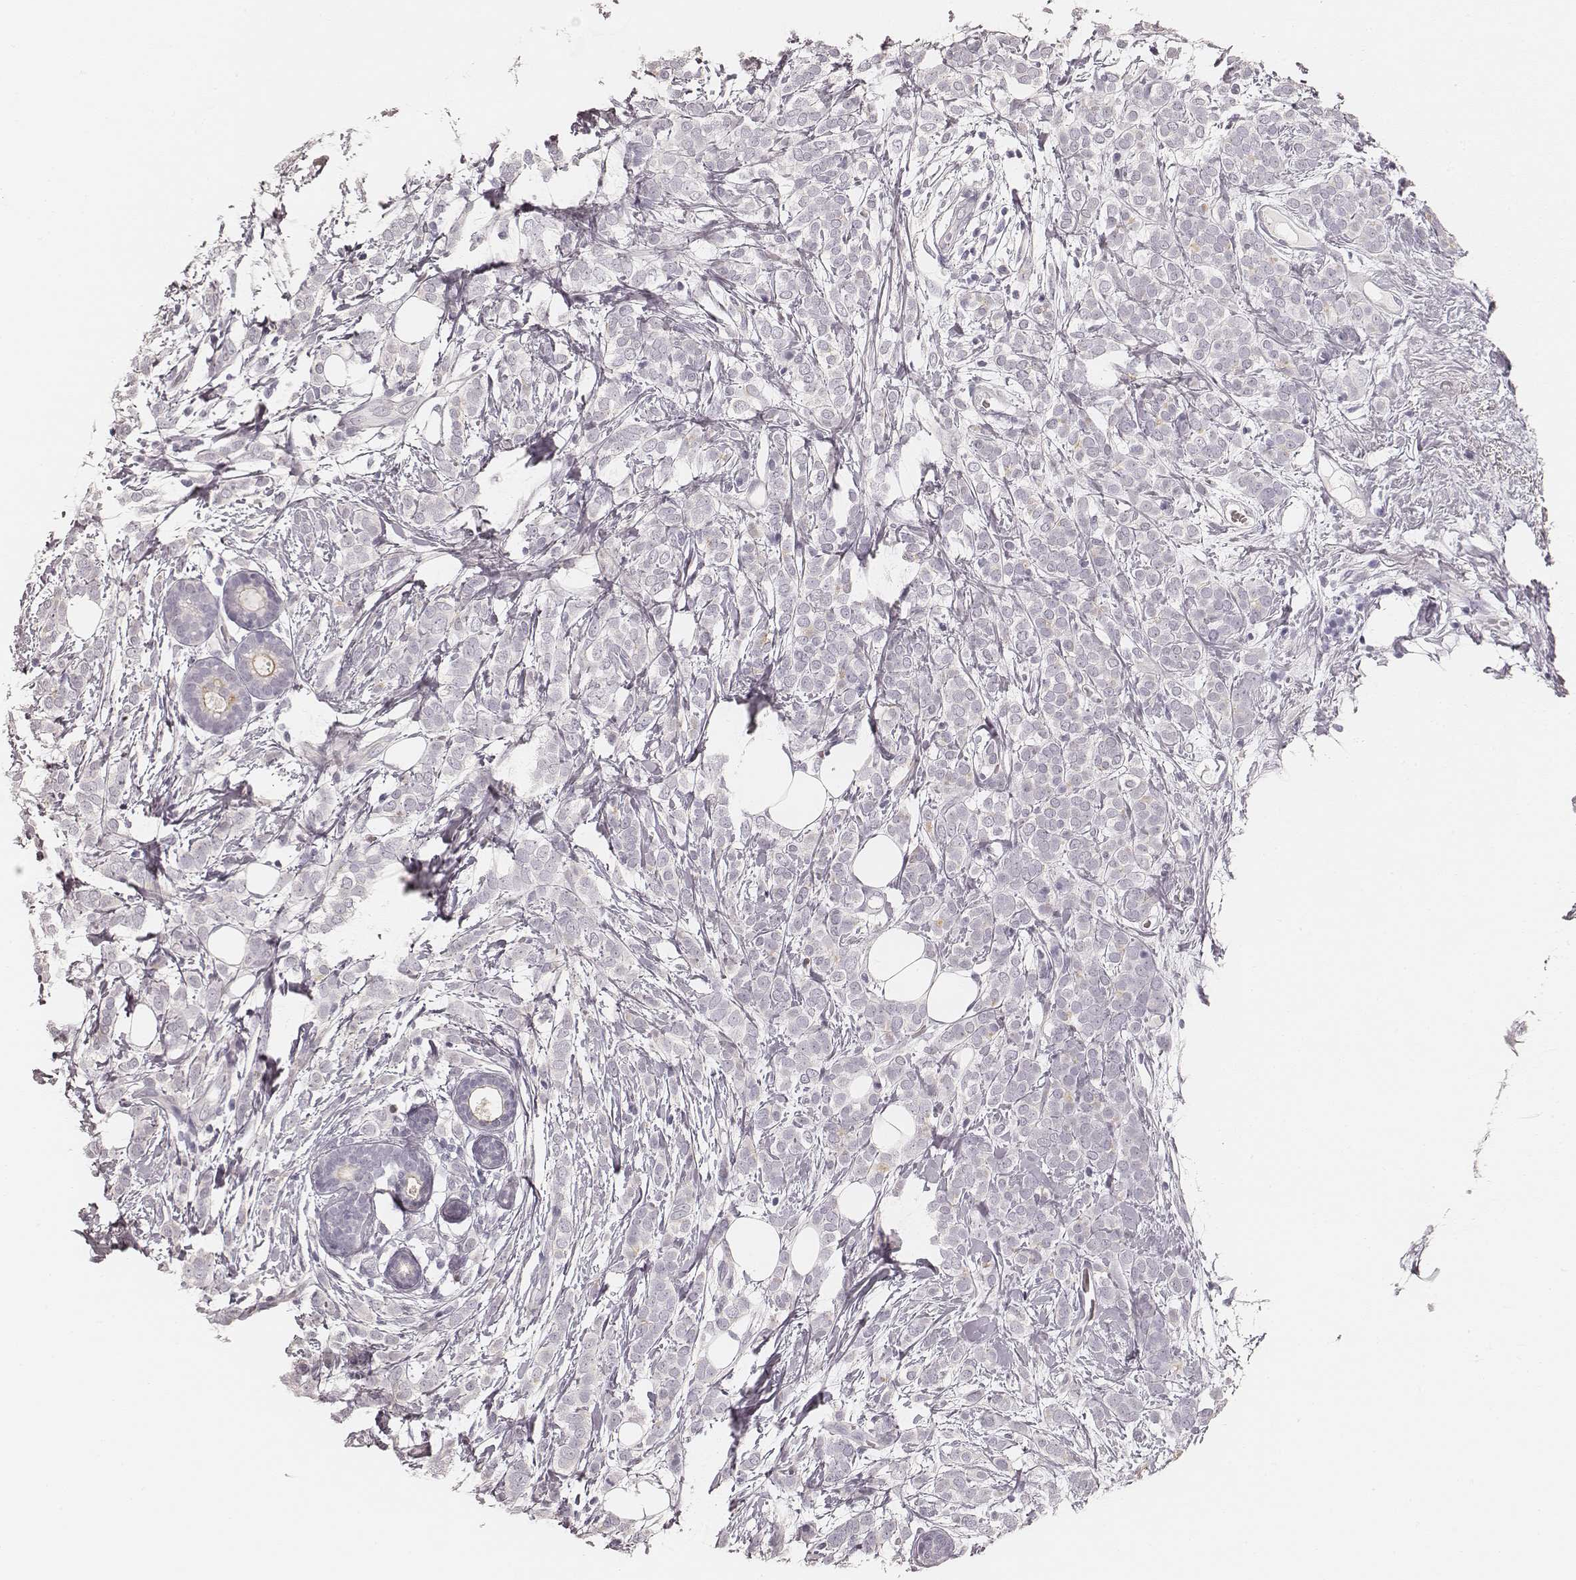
{"staining": {"intensity": "negative", "quantity": "none", "location": "none"}, "tissue": "breast cancer", "cell_type": "Tumor cells", "image_type": "cancer", "snomed": [{"axis": "morphology", "description": "Lobular carcinoma"}, {"axis": "topography", "description": "Breast"}], "caption": "Breast cancer (lobular carcinoma) was stained to show a protein in brown. There is no significant positivity in tumor cells.", "gene": "HNF4G", "patient": {"sex": "female", "age": 49}}